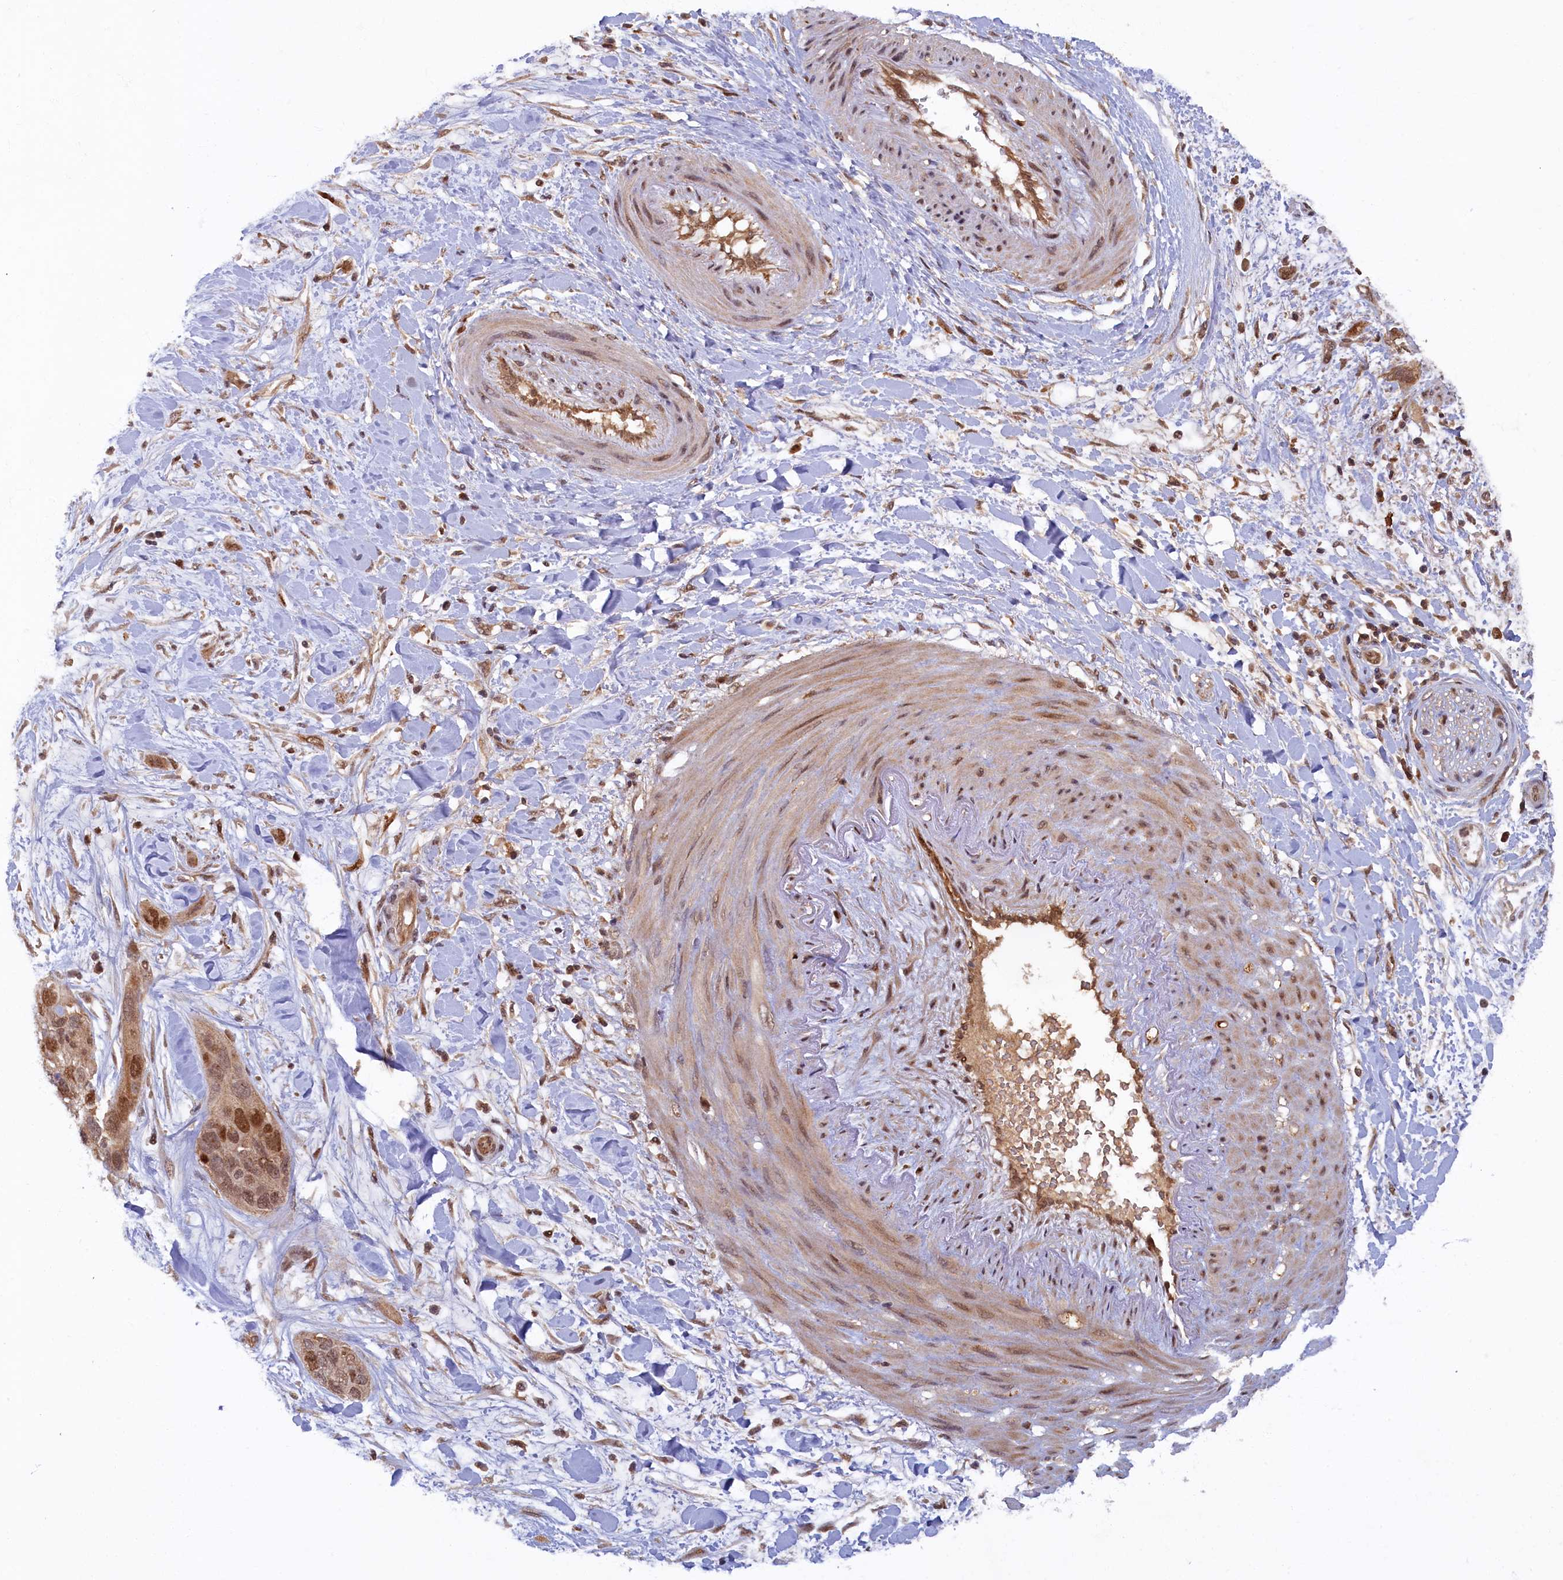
{"staining": {"intensity": "strong", "quantity": ">75%", "location": "nuclear"}, "tissue": "pancreatic cancer", "cell_type": "Tumor cells", "image_type": "cancer", "snomed": [{"axis": "morphology", "description": "Adenocarcinoma, NOS"}, {"axis": "topography", "description": "Pancreas"}], "caption": "Pancreatic cancer stained with a protein marker displays strong staining in tumor cells.", "gene": "BRCA1", "patient": {"sex": "female", "age": 60}}